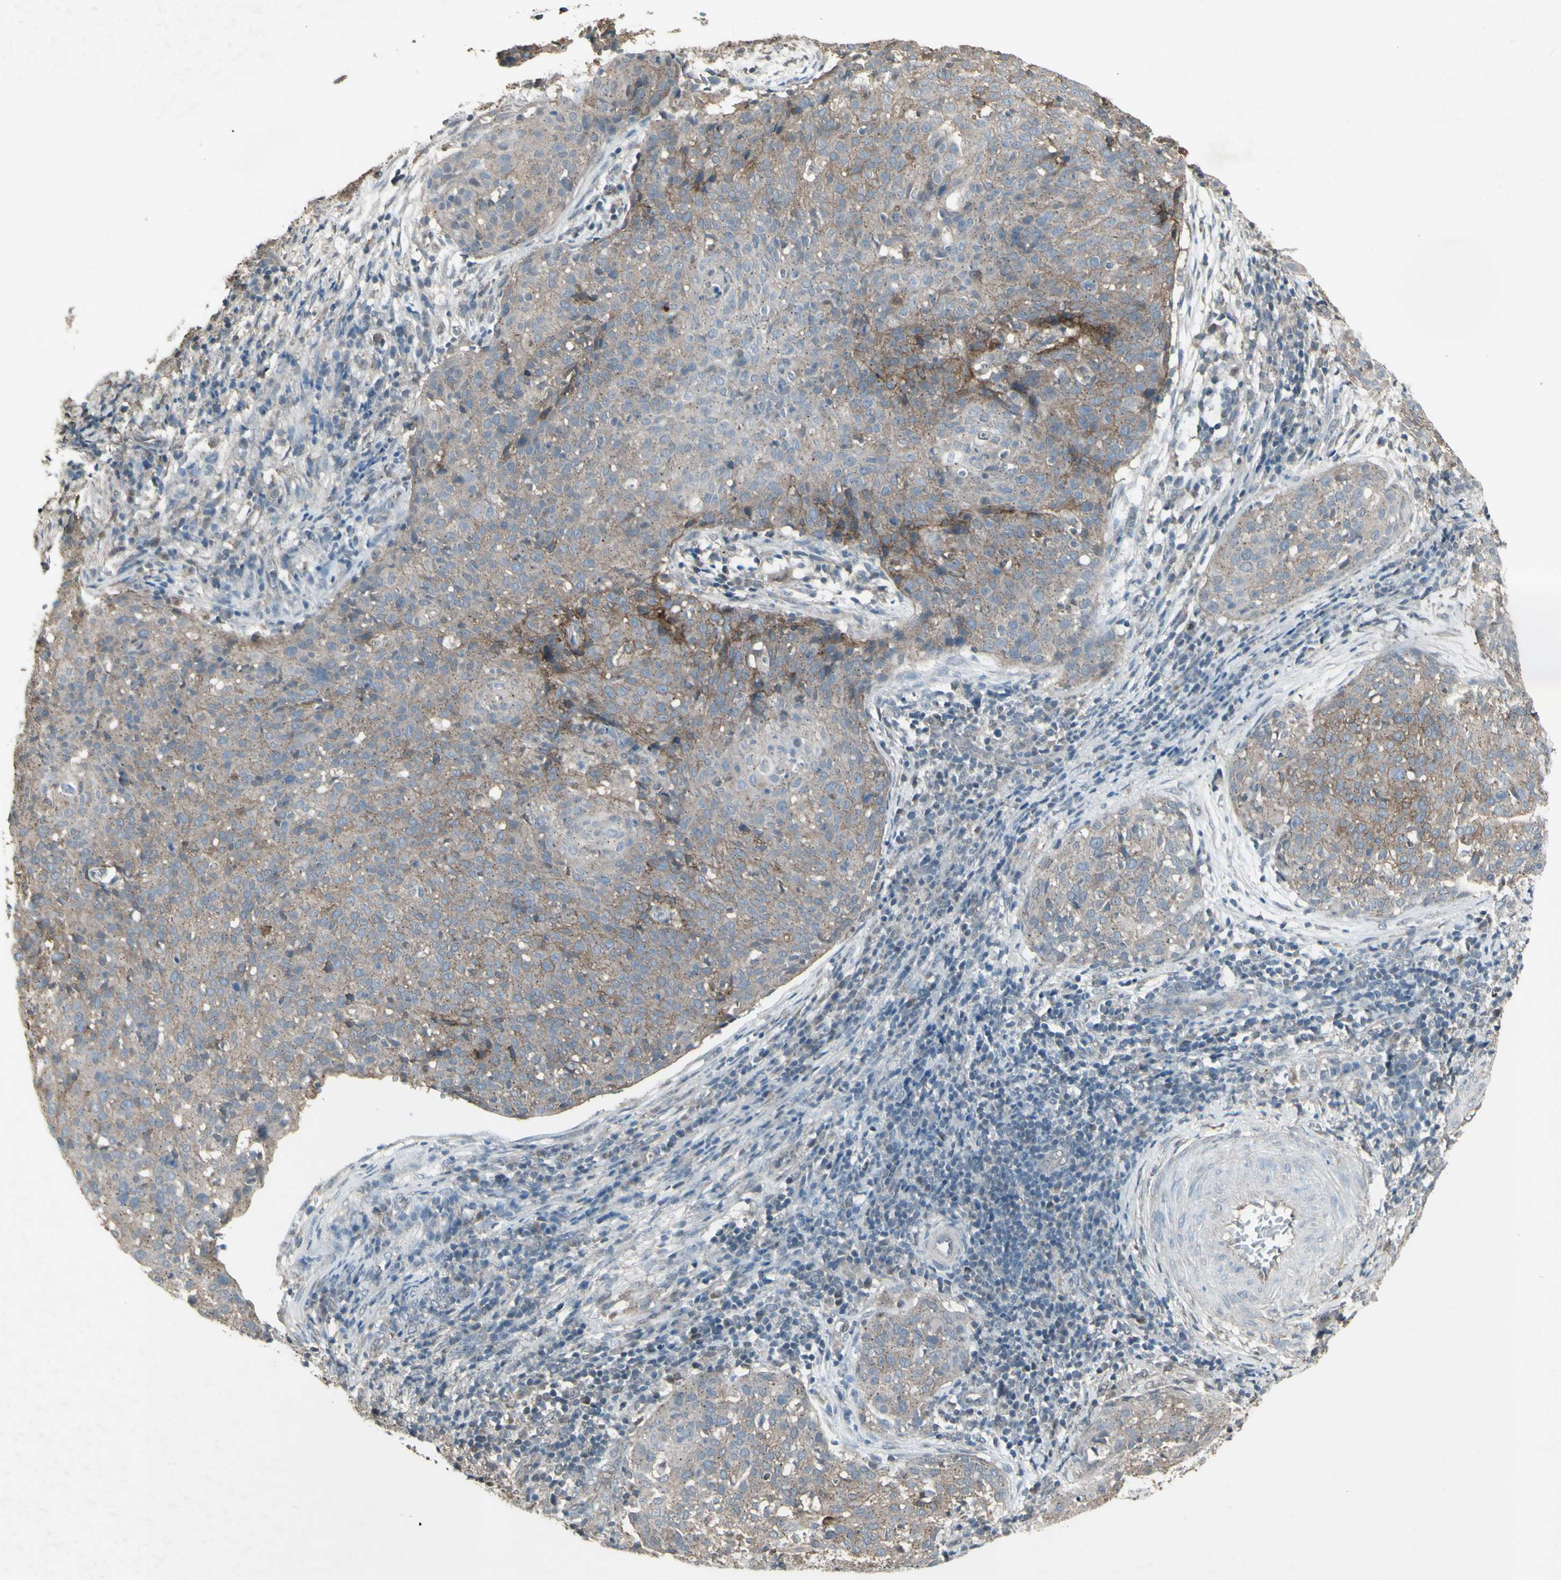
{"staining": {"intensity": "weak", "quantity": "25%-75%", "location": "cytoplasmic/membranous"}, "tissue": "cervical cancer", "cell_type": "Tumor cells", "image_type": "cancer", "snomed": [{"axis": "morphology", "description": "Squamous cell carcinoma, NOS"}, {"axis": "topography", "description": "Cervix"}], "caption": "An immunohistochemistry (IHC) micrograph of neoplastic tissue is shown. Protein staining in brown labels weak cytoplasmic/membranous positivity in squamous cell carcinoma (cervical) within tumor cells.", "gene": "FXYD3", "patient": {"sex": "female", "age": 38}}